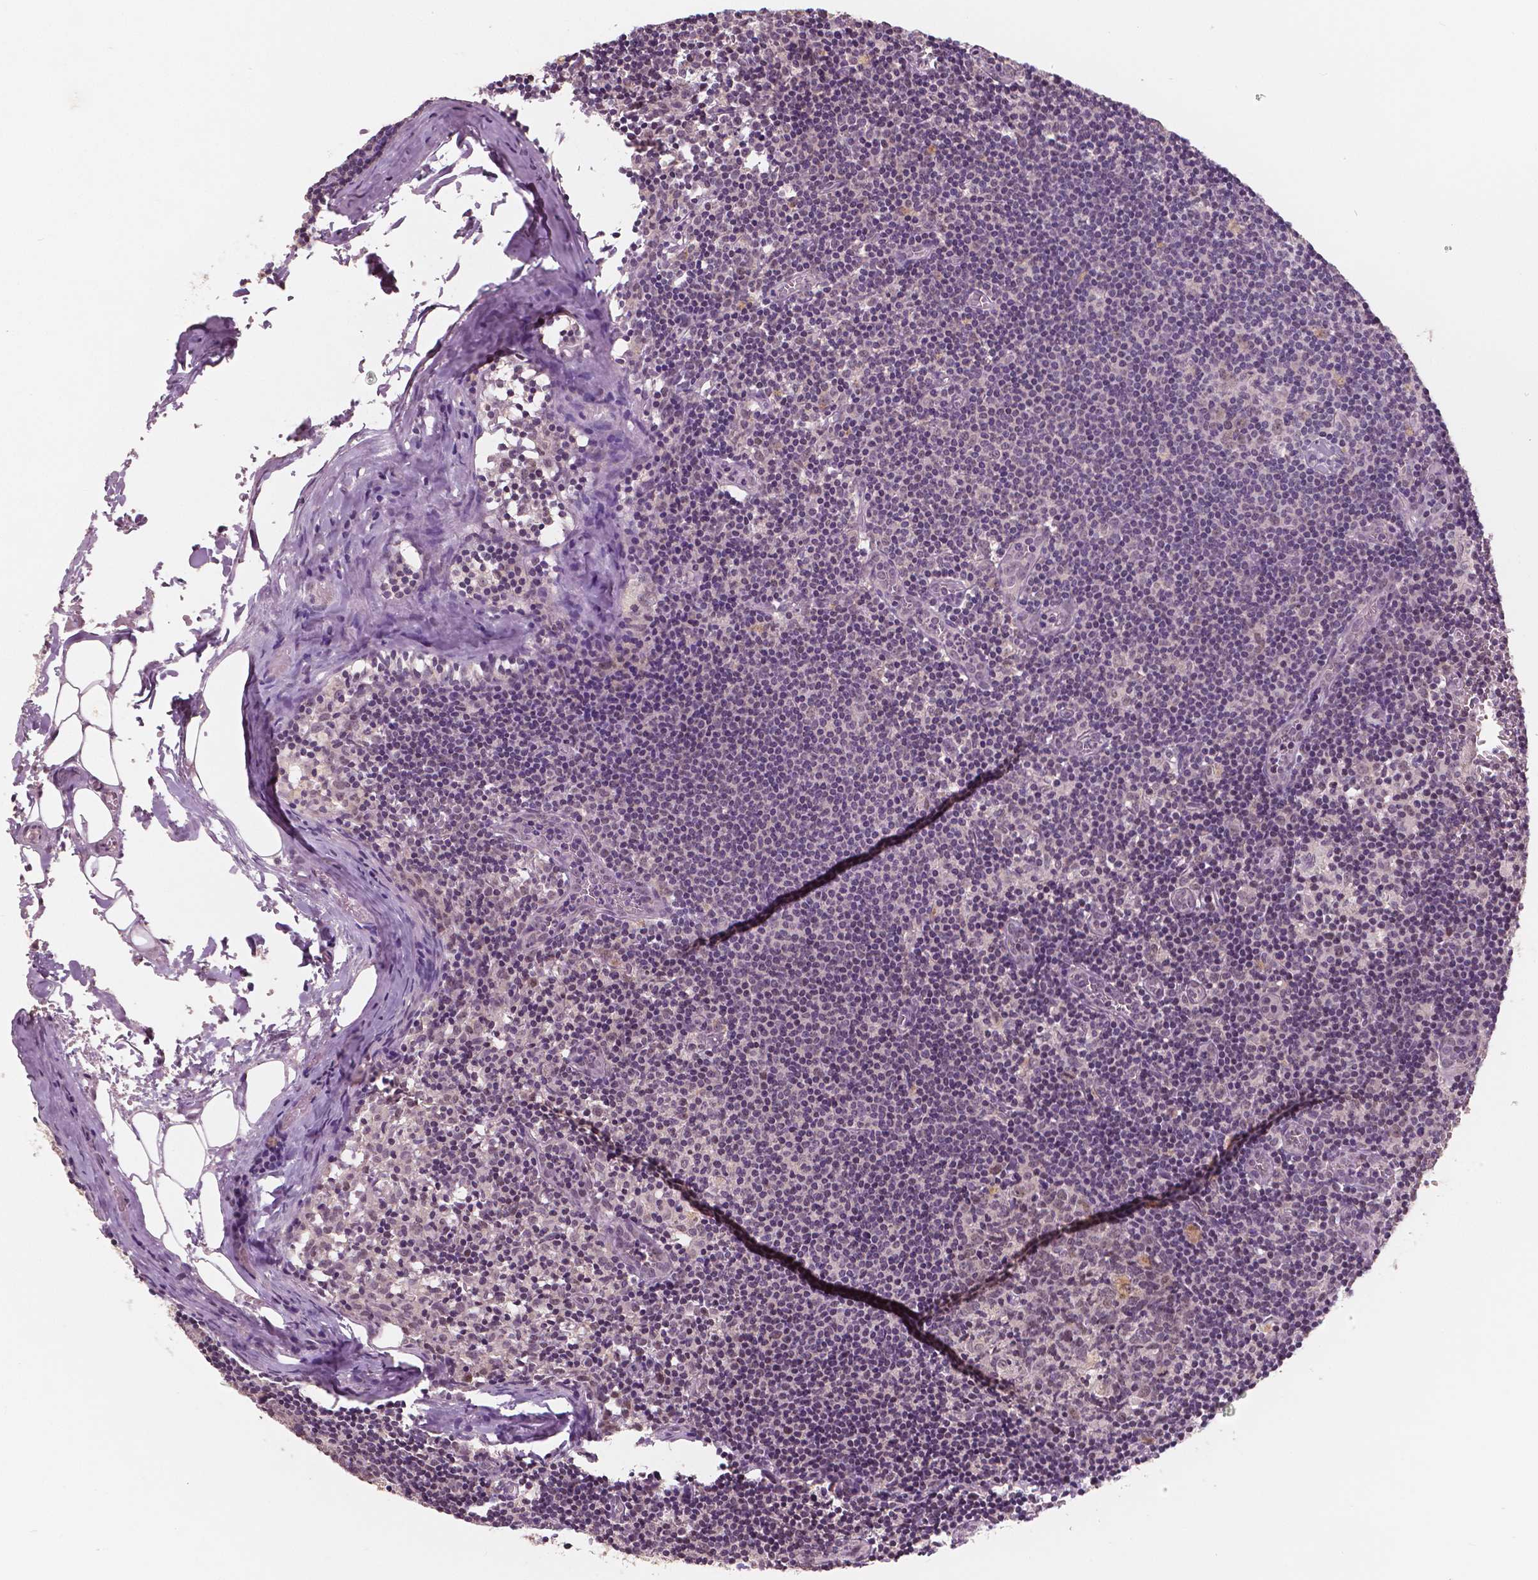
{"staining": {"intensity": "weak", "quantity": "25%-75%", "location": "nuclear"}, "tissue": "lymph node", "cell_type": "Non-germinal center cells", "image_type": "normal", "snomed": [{"axis": "morphology", "description": "Normal tissue, NOS"}, {"axis": "topography", "description": "Lymph node"}], "caption": "Non-germinal center cells exhibit weak nuclear expression in approximately 25%-75% of cells in unremarkable lymph node. (IHC, brightfield microscopy, high magnification).", "gene": "NSD2", "patient": {"sex": "female", "age": 52}}